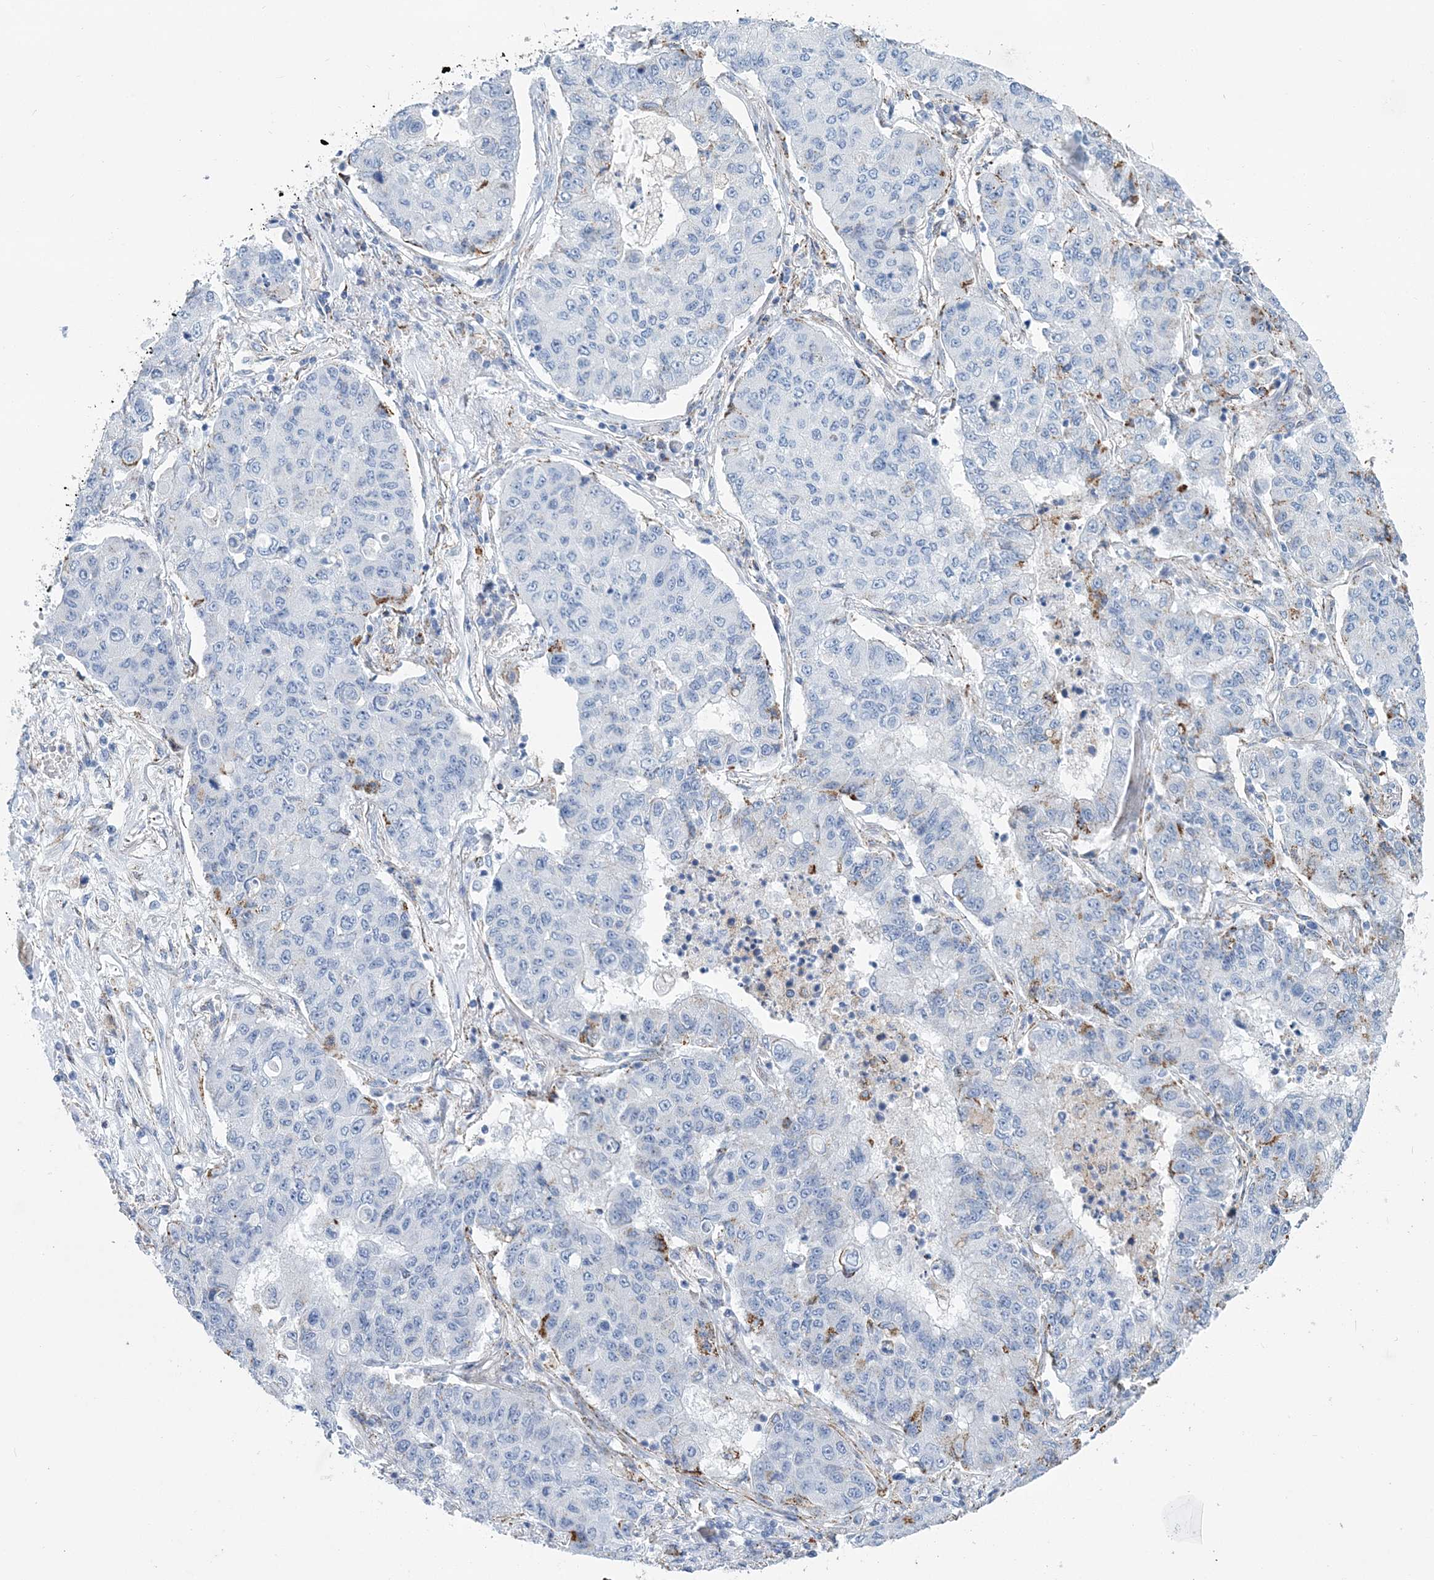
{"staining": {"intensity": "moderate", "quantity": "<25%", "location": "cytoplasmic/membranous"}, "tissue": "lung cancer", "cell_type": "Tumor cells", "image_type": "cancer", "snomed": [{"axis": "morphology", "description": "Squamous cell carcinoma, NOS"}, {"axis": "topography", "description": "Lung"}], "caption": "This image demonstrates lung squamous cell carcinoma stained with immunohistochemistry (IHC) to label a protein in brown. The cytoplasmic/membranous of tumor cells show moderate positivity for the protein. Nuclei are counter-stained blue.", "gene": "NKX6-1", "patient": {"sex": "male", "age": 74}}